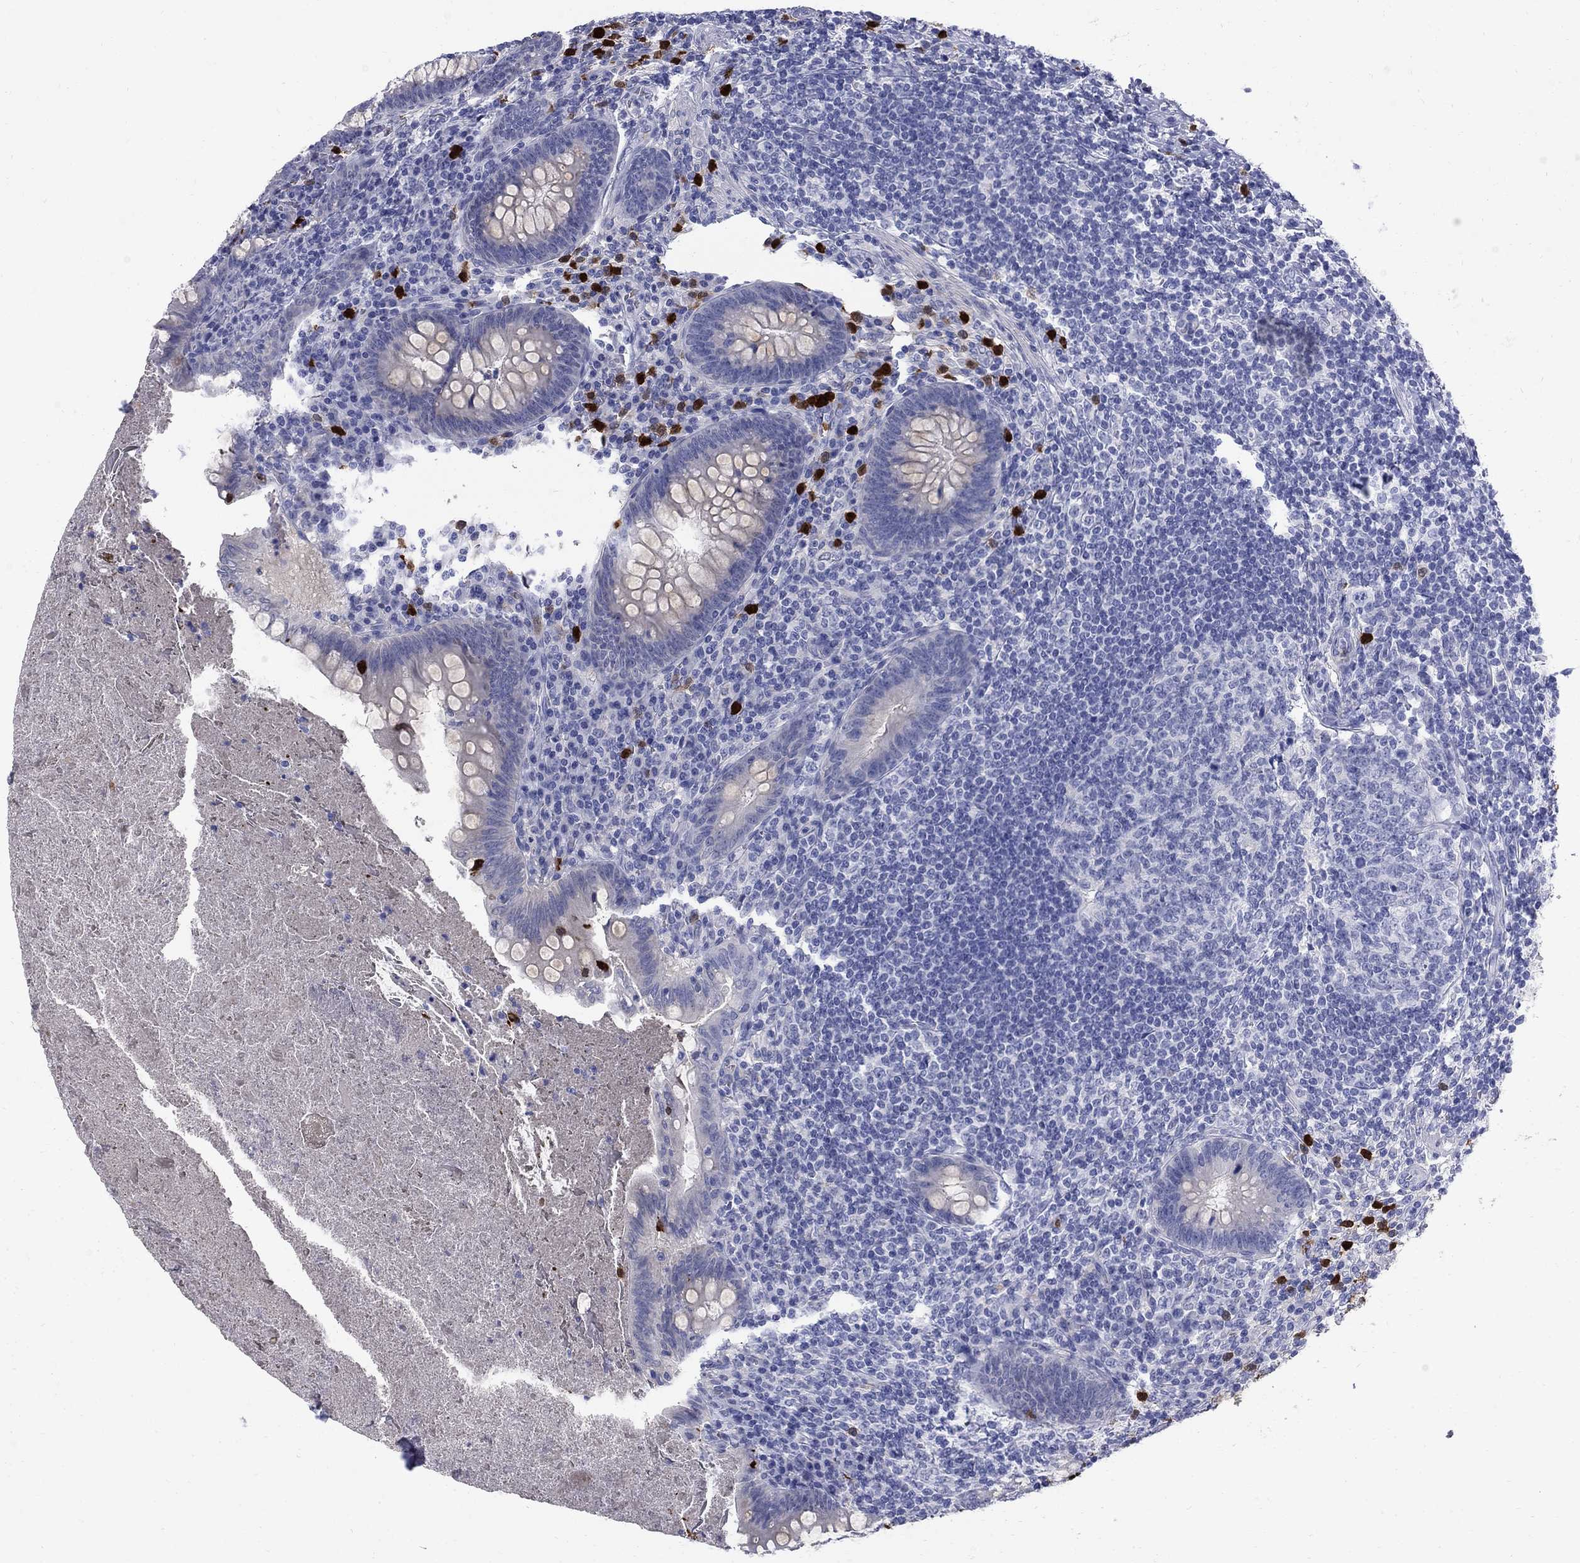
{"staining": {"intensity": "negative", "quantity": "none", "location": "none"}, "tissue": "appendix", "cell_type": "Glandular cells", "image_type": "normal", "snomed": [{"axis": "morphology", "description": "Normal tissue, NOS"}, {"axis": "topography", "description": "Appendix"}], "caption": "Histopathology image shows no significant protein positivity in glandular cells of unremarkable appendix. (Stains: DAB IHC with hematoxylin counter stain, Microscopy: brightfield microscopy at high magnification).", "gene": "SERPINB2", "patient": {"sex": "male", "age": 47}}